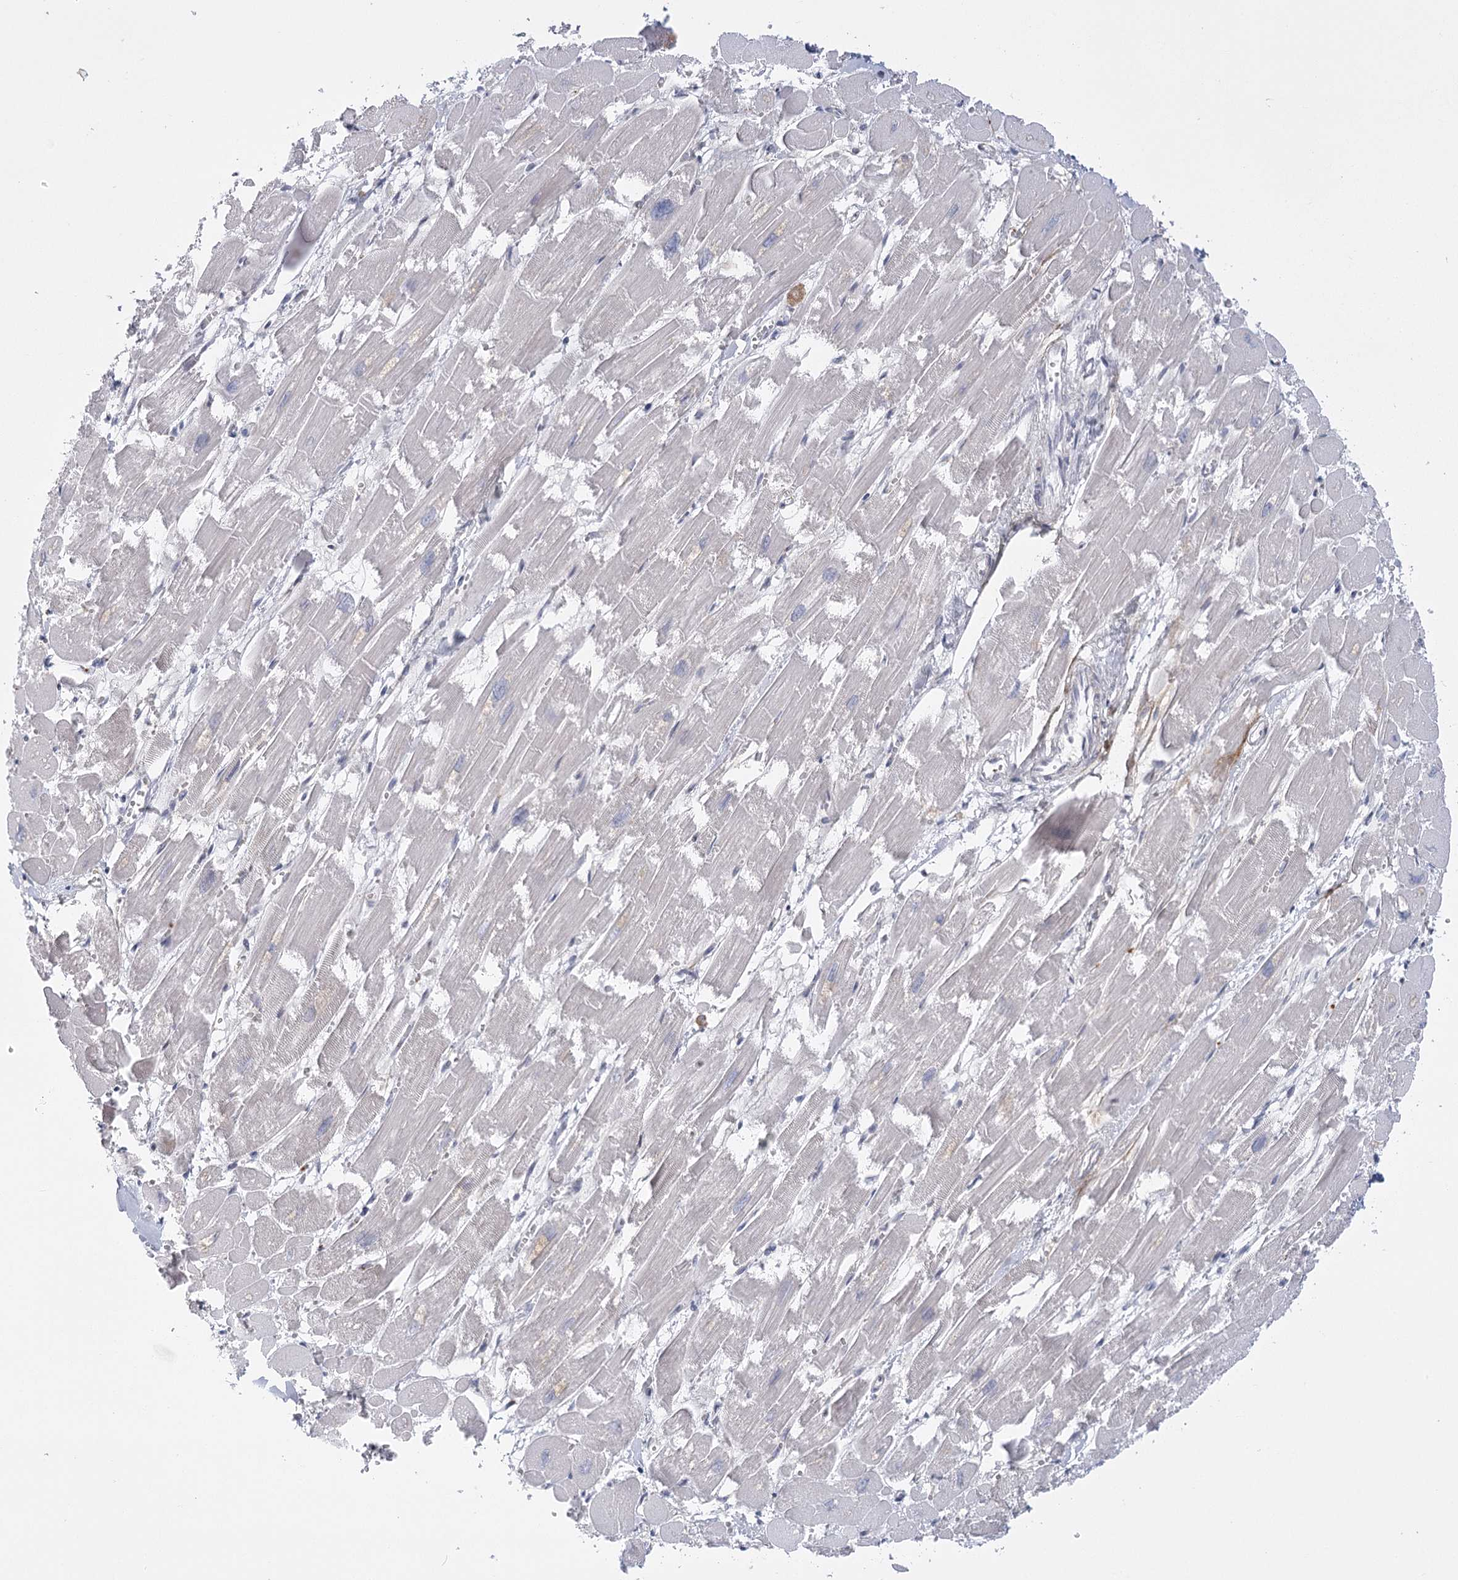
{"staining": {"intensity": "negative", "quantity": "none", "location": "none"}, "tissue": "heart muscle", "cell_type": "Cardiomyocytes", "image_type": "normal", "snomed": [{"axis": "morphology", "description": "Normal tissue, NOS"}, {"axis": "topography", "description": "Heart"}], "caption": "Immunohistochemistry photomicrograph of normal heart muscle: human heart muscle stained with DAB shows no significant protein staining in cardiomyocytes. (Brightfield microscopy of DAB (3,3'-diaminobenzidine) immunohistochemistry (IHC) at high magnification).", "gene": "FAM76B", "patient": {"sex": "male", "age": 54}}